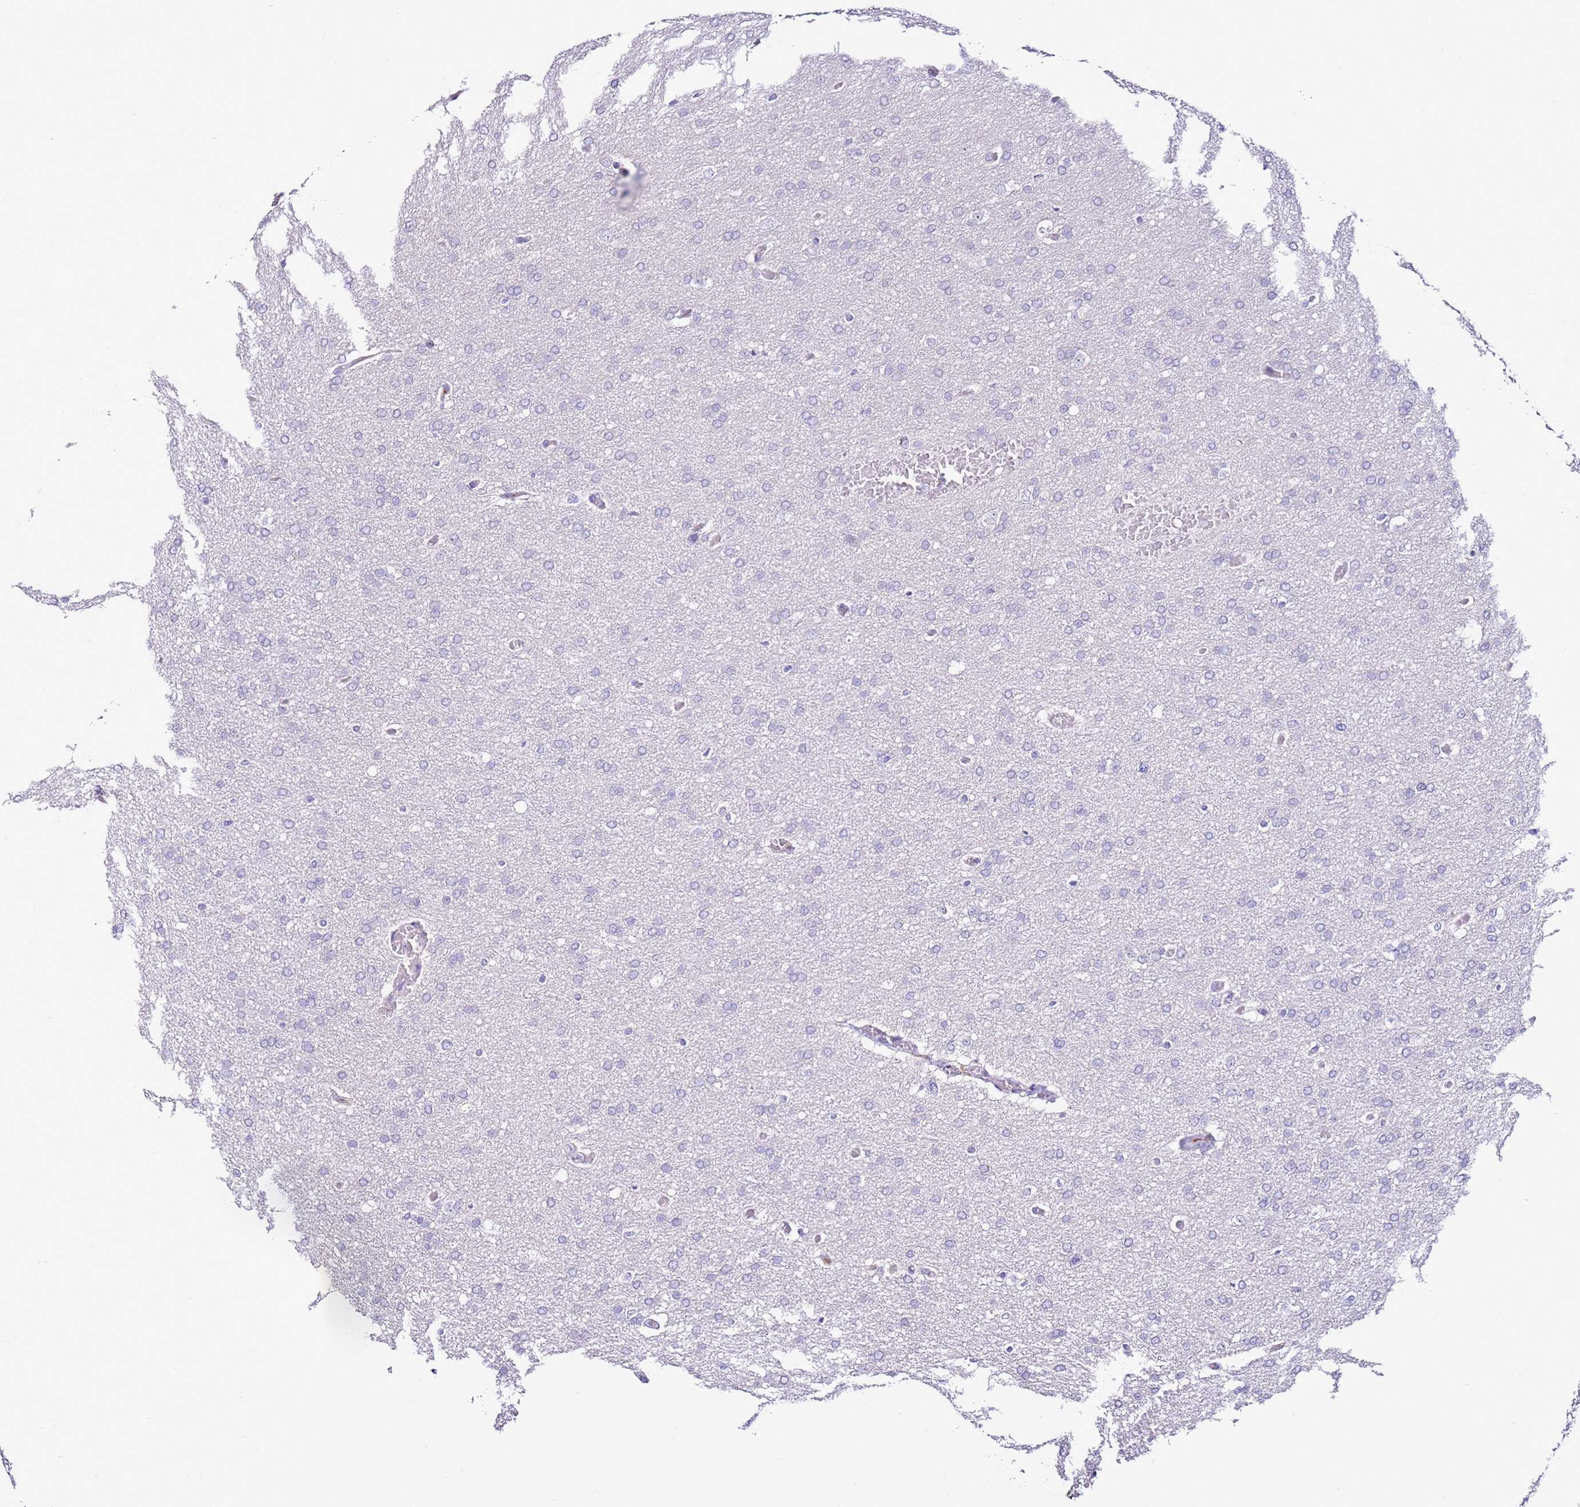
{"staining": {"intensity": "negative", "quantity": "none", "location": "none"}, "tissue": "glioma", "cell_type": "Tumor cells", "image_type": "cancer", "snomed": [{"axis": "morphology", "description": "Glioma, malignant, High grade"}, {"axis": "topography", "description": "Cerebral cortex"}], "caption": "This histopathology image is of glioma stained with immunohistochemistry to label a protein in brown with the nuclei are counter-stained blue. There is no positivity in tumor cells. Nuclei are stained in blue.", "gene": "HGD", "patient": {"sex": "female", "age": 36}}